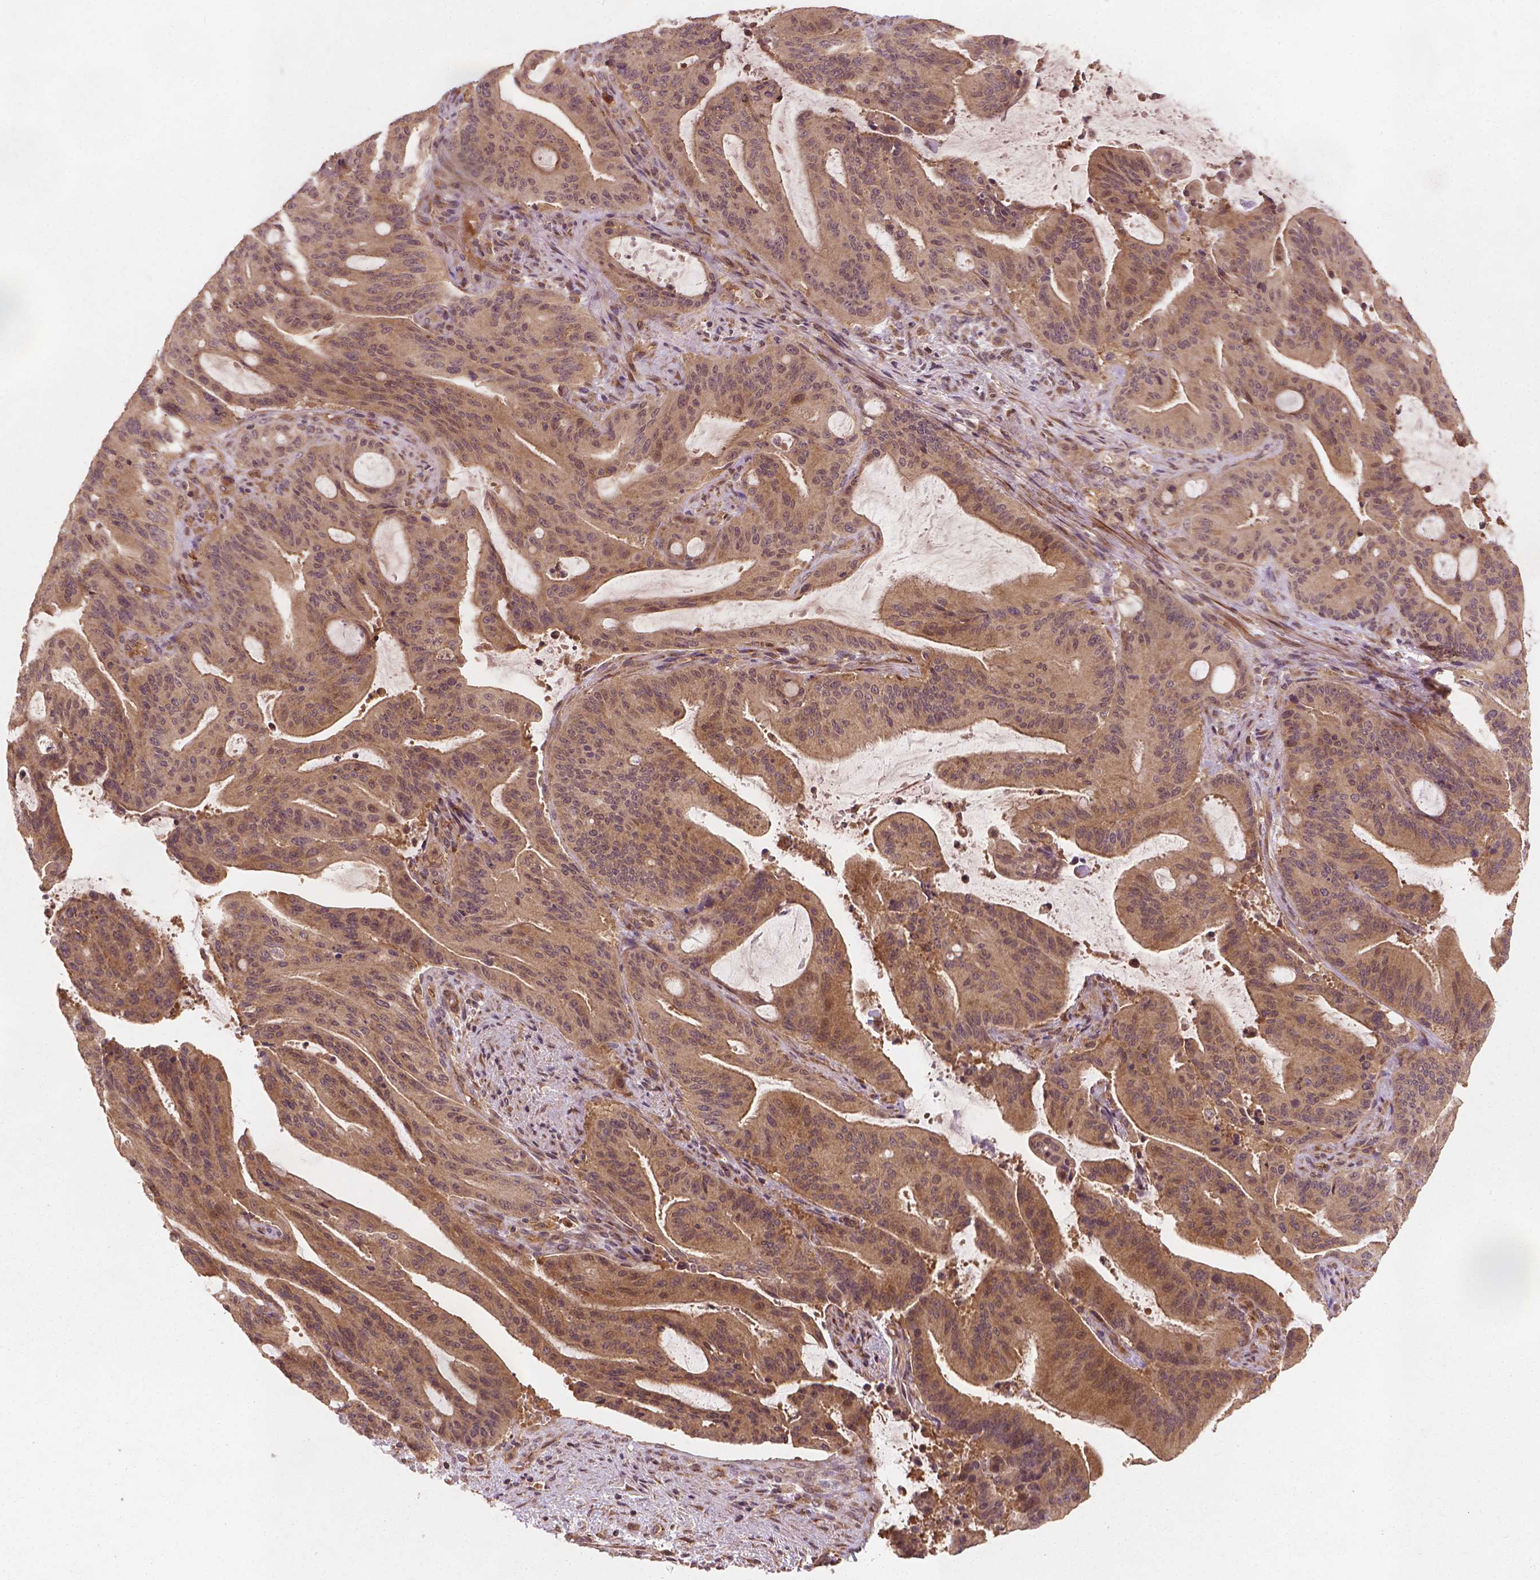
{"staining": {"intensity": "weak", "quantity": ">75%", "location": "cytoplasmic/membranous"}, "tissue": "liver cancer", "cell_type": "Tumor cells", "image_type": "cancer", "snomed": [{"axis": "morphology", "description": "Cholangiocarcinoma"}, {"axis": "topography", "description": "Liver"}], "caption": "A micrograph showing weak cytoplasmic/membranous expression in approximately >75% of tumor cells in cholangiocarcinoma (liver), as visualized by brown immunohistochemical staining.", "gene": "CYFIP2", "patient": {"sex": "female", "age": 73}}